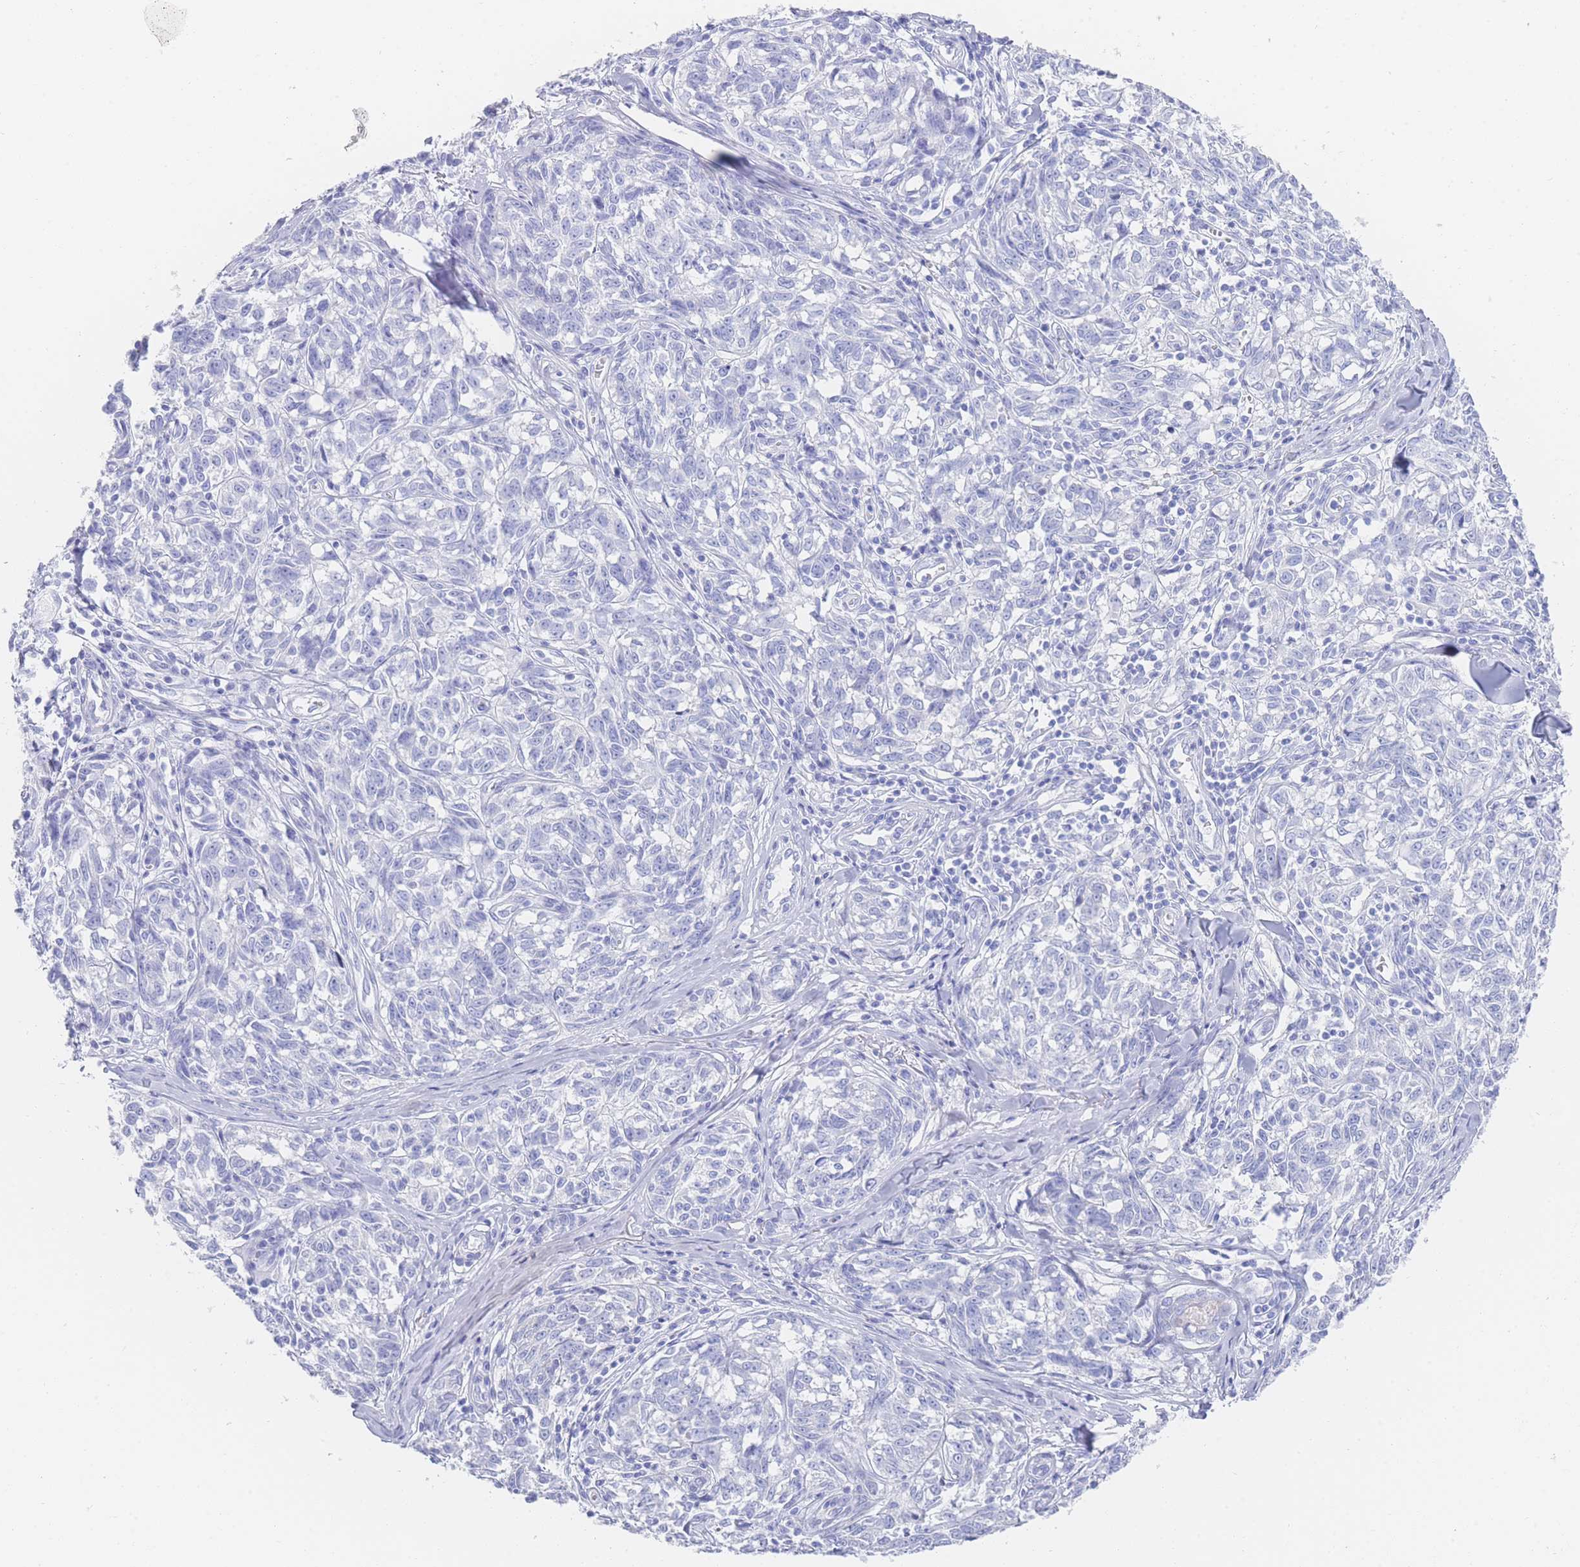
{"staining": {"intensity": "negative", "quantity": "none", "location": "none"}, "tissue": "melanoma", "cell_type": "Tumor cells", "image_type": "cancer", "snomed": [{"axis": "morphology", "description": "Normal tissue, NOS"}, {"axis": "morphology", "description": "Malignant melanoma, NOS"}, {"axis": "topography", "description": "Skin"}], "caption": "Human malignant melanoma stained for a protein using immunohistochemistry (IHC) shows no staining in tumor cells.", "gene": "LRRC37A", "patient": {"sex": "female", "age": 64}}